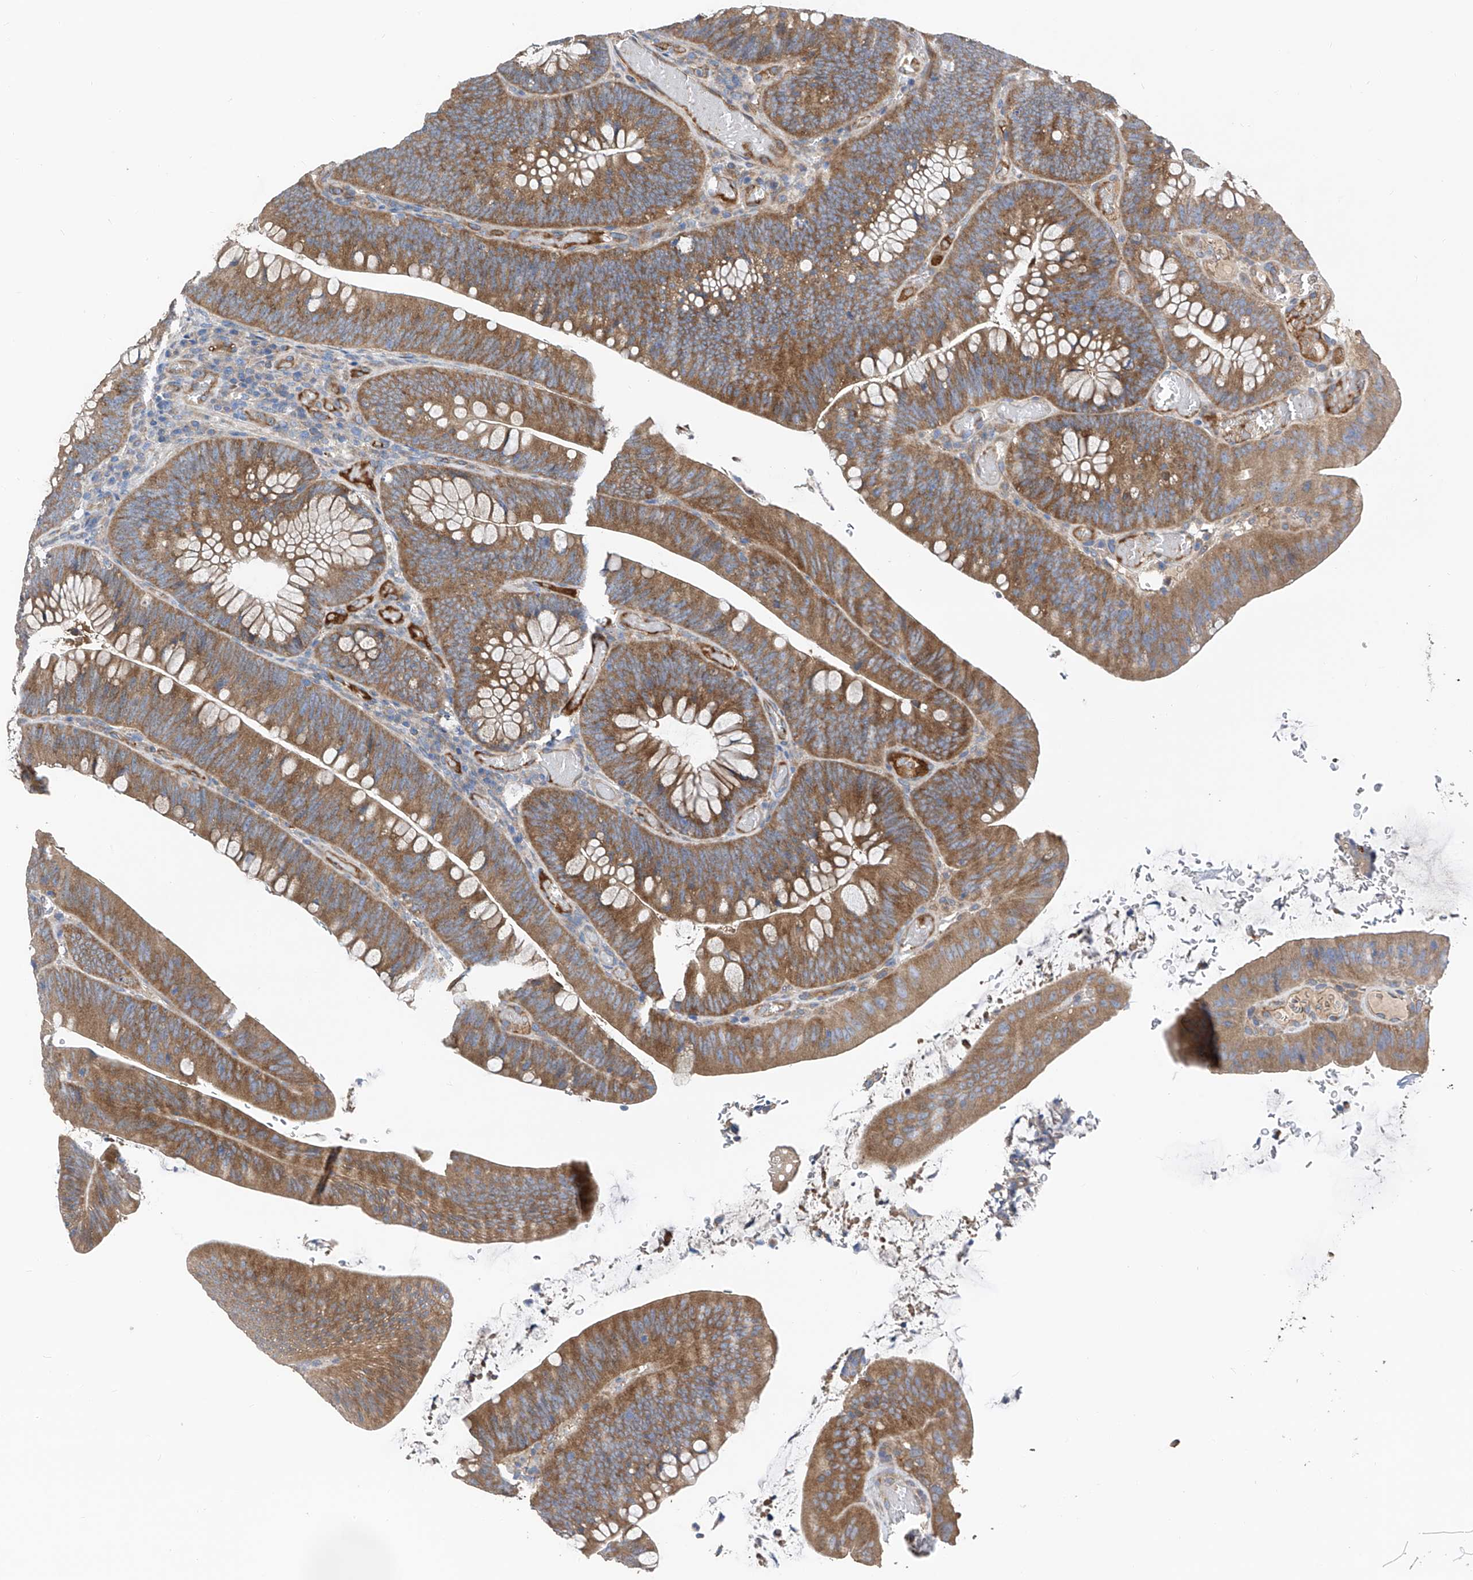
{"staining": {"intensity": "moderate", "quantity": ">75%", "location": "cytoplasmic/membranous"}, "tissue": "colorectal cancer", "cell_type": "Tumor cells", "image_type": "cancer", "snomed": [{"axis": "morphology", "description": "Normal tissue, NOS"}, {"axis": "topography", "description": "Colon"}], "caption": "Approximately >75% of tumor cells in human colorectal cancer demonstrate moderate cytoplasmic/membranous protein expression as visualized by brown immunohistochemical staining.", "gene": "PTK2", "patient": {"sex": "female", "age": 82}}